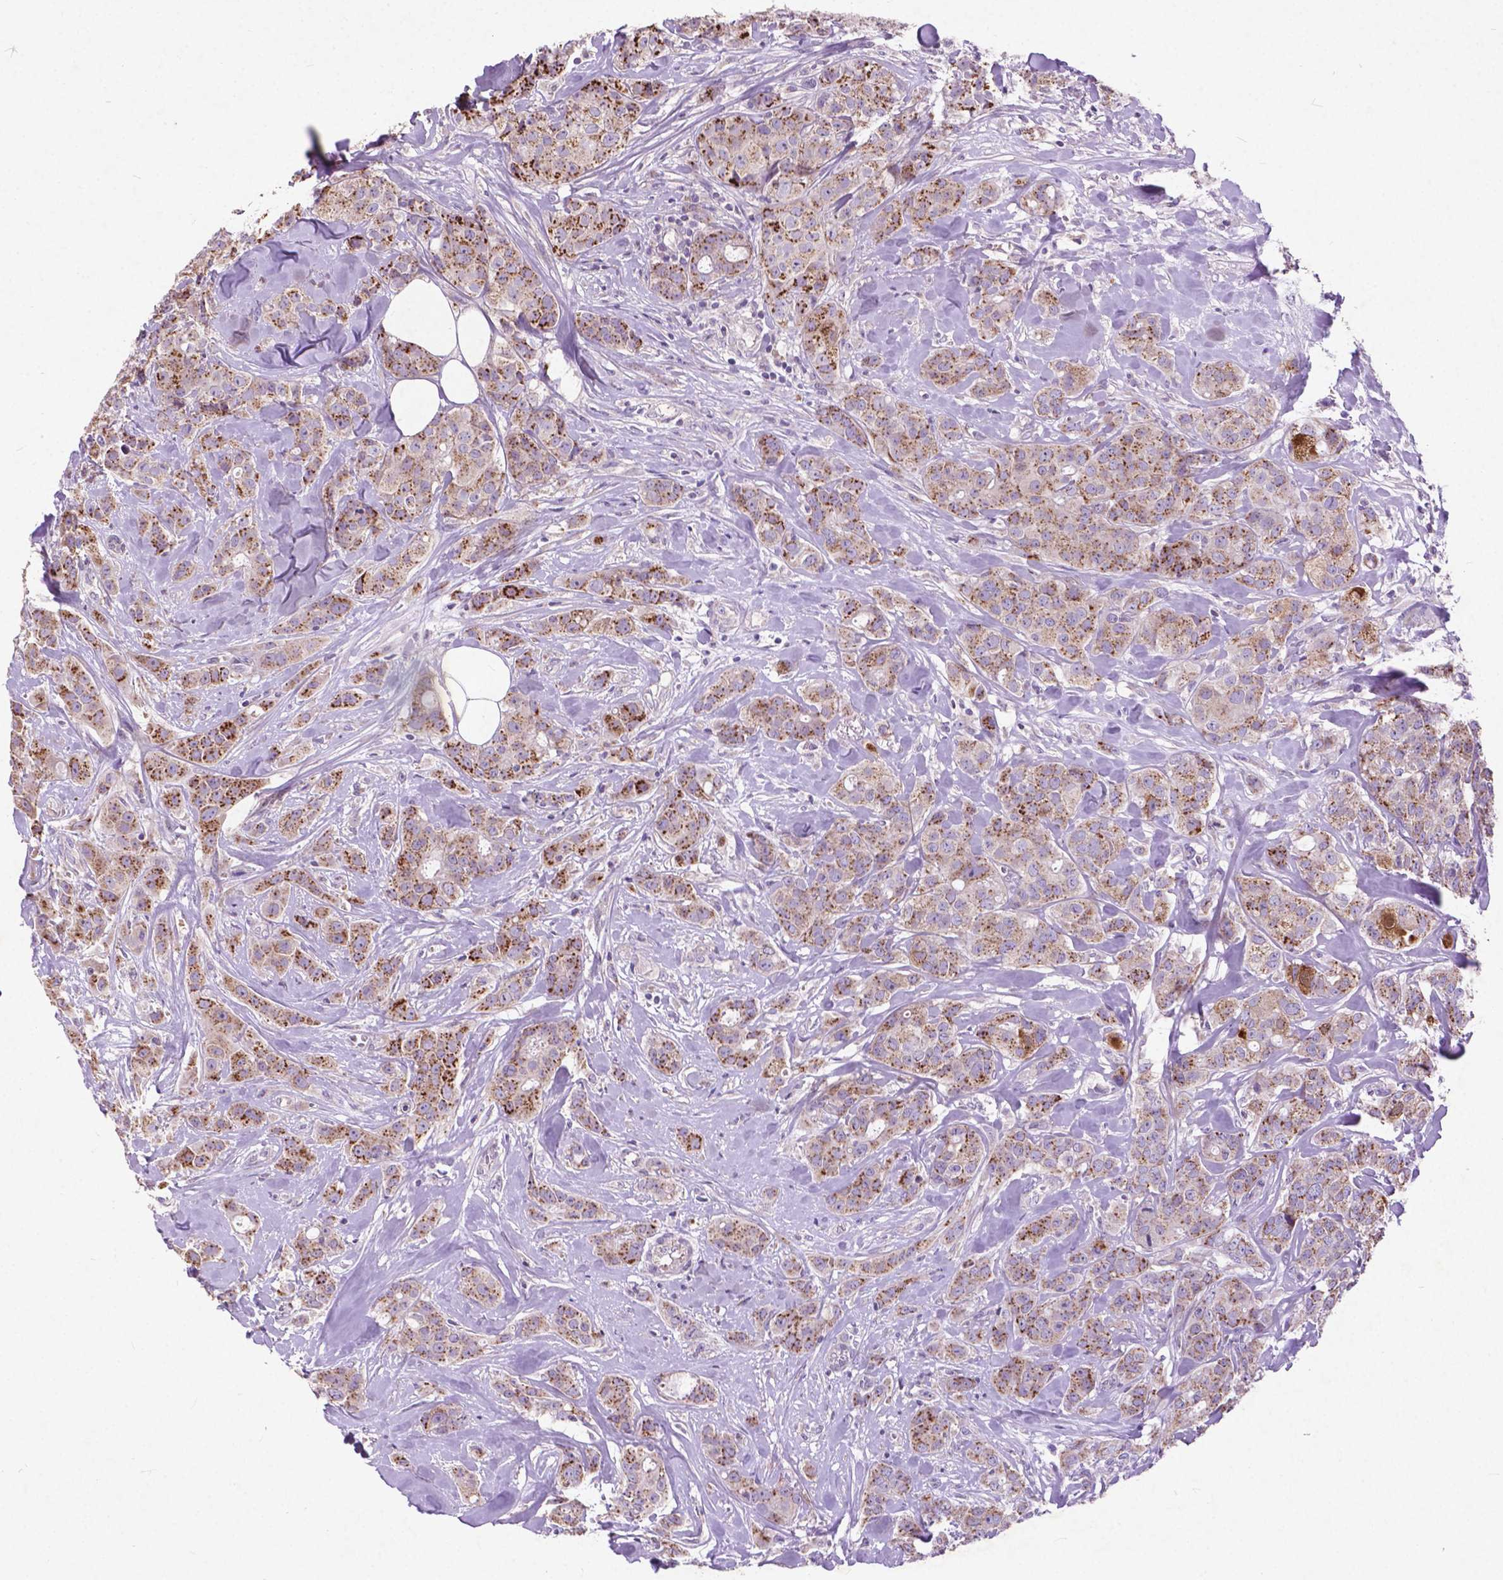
{"staining": {"intensity": "moderate", "quantity": ">75%", "location": "cytoplasmic/membranous"}, "tissue": "breast cancer", "cell_type": "Tumor cells", "image_type": "cancer", "snomed": [{"axis": "morphology", "description": "Duct carcinoma"}, {"axis": "topography", "description": "Breast"}], "caption": "A high-resolution image shows immunohistochemistry staining of intraductal carcinoma (breast), which shows moderate cytoplasmic/membranous positivity in approximately >75% of tumor cells.", "gene": "ATG4D", "patient": {"sex": "female", "age": 43}}